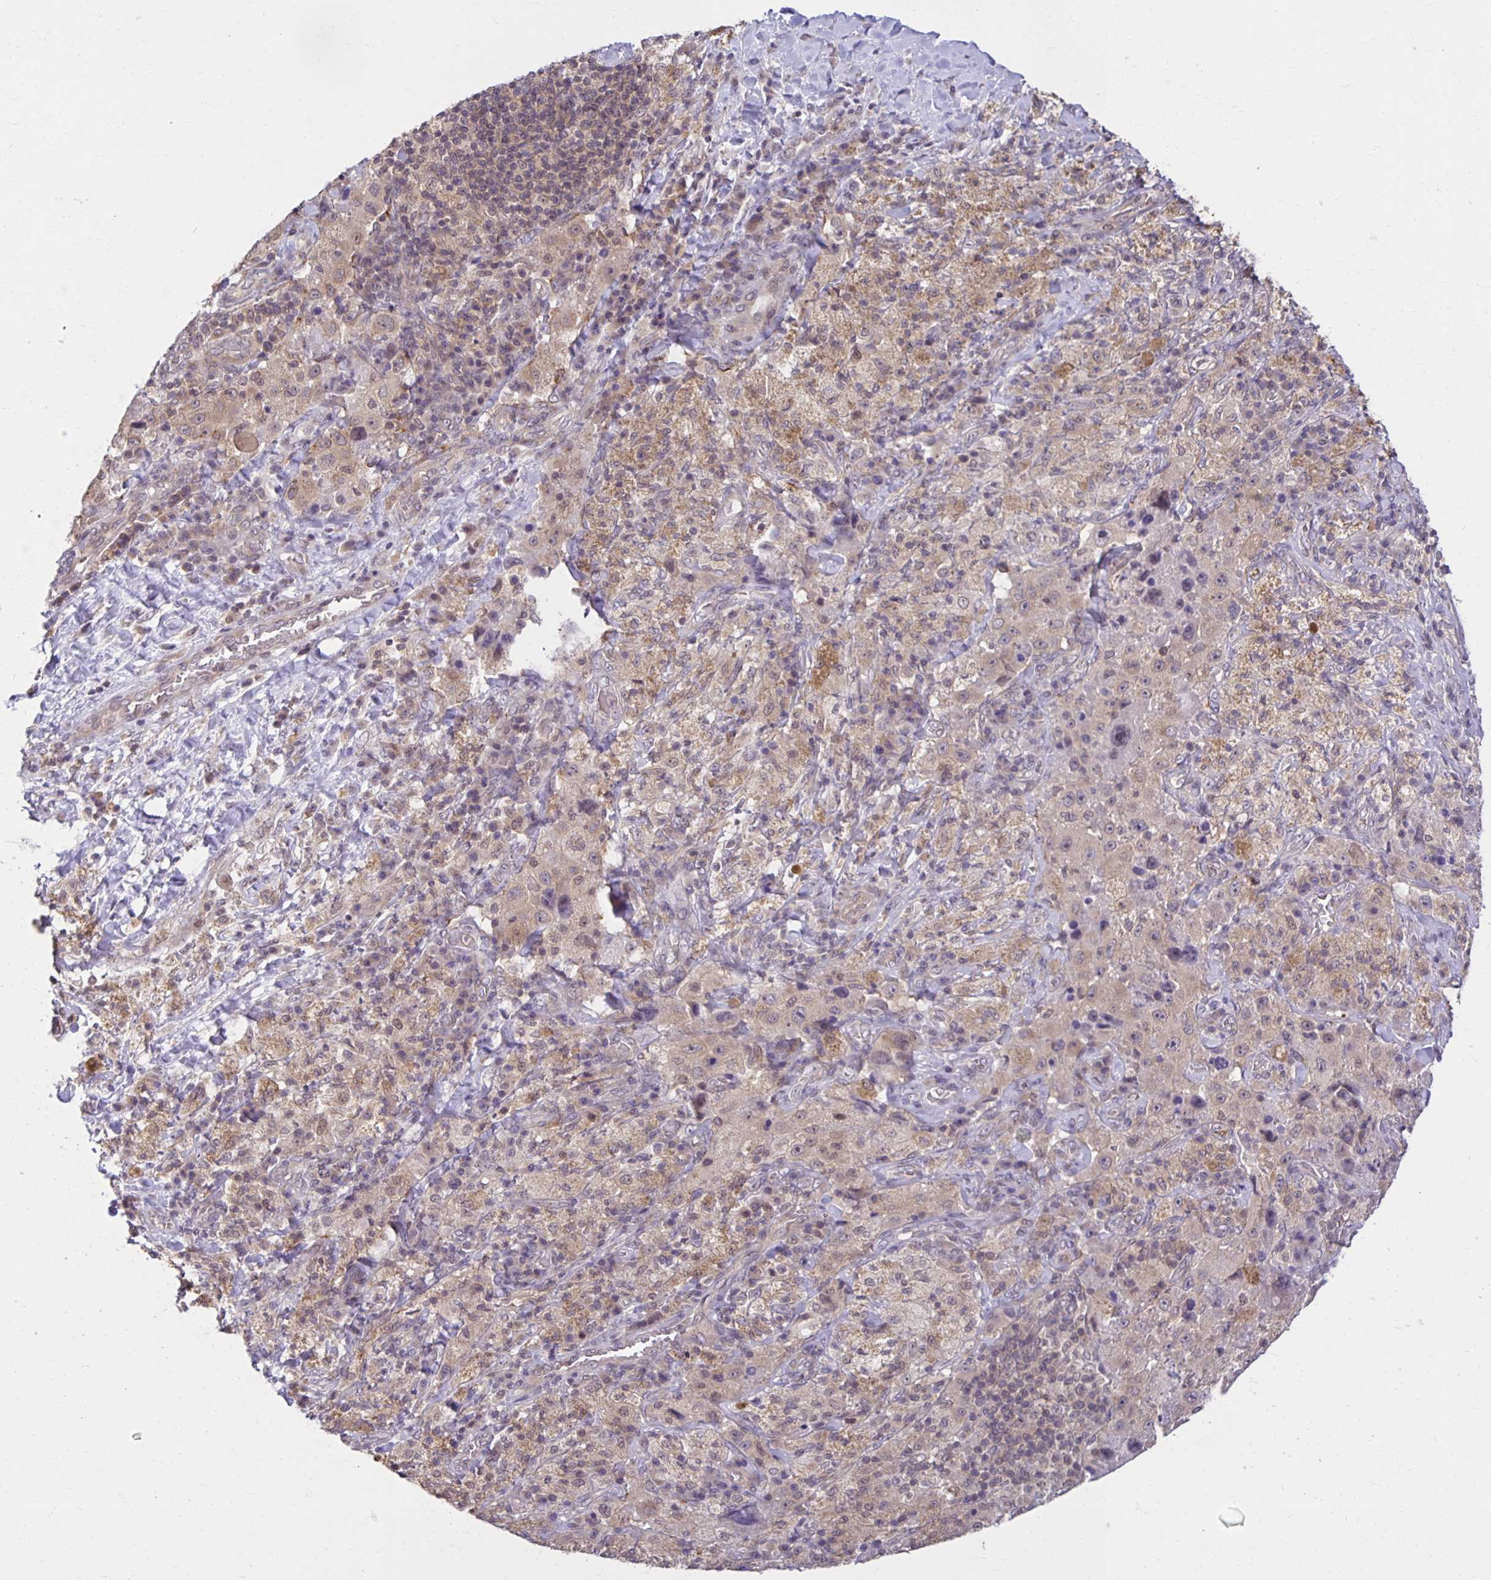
{"staining": {"intensity": "weak", "quantity": "25%-75%", "location": "cytoplasmic/membranous"}, "tissue": "melanoma", "cell_type": "Tumor cells", "image_type": "cancer", "snomed": [{"axis": "morphology", "description": "Malignant melanoma, Metastatic site"}, {"axis": "topography", "description": "Lymph node"}], "caption": "Protein staining of malignant melanoma (metastatic site) tissue demonstrates weak cytoplasmic/membranous expression in approximately 25%-75% of tumor cells.", "gene": "MIEN1", "patient": {"sex": "male", "age": 62}}